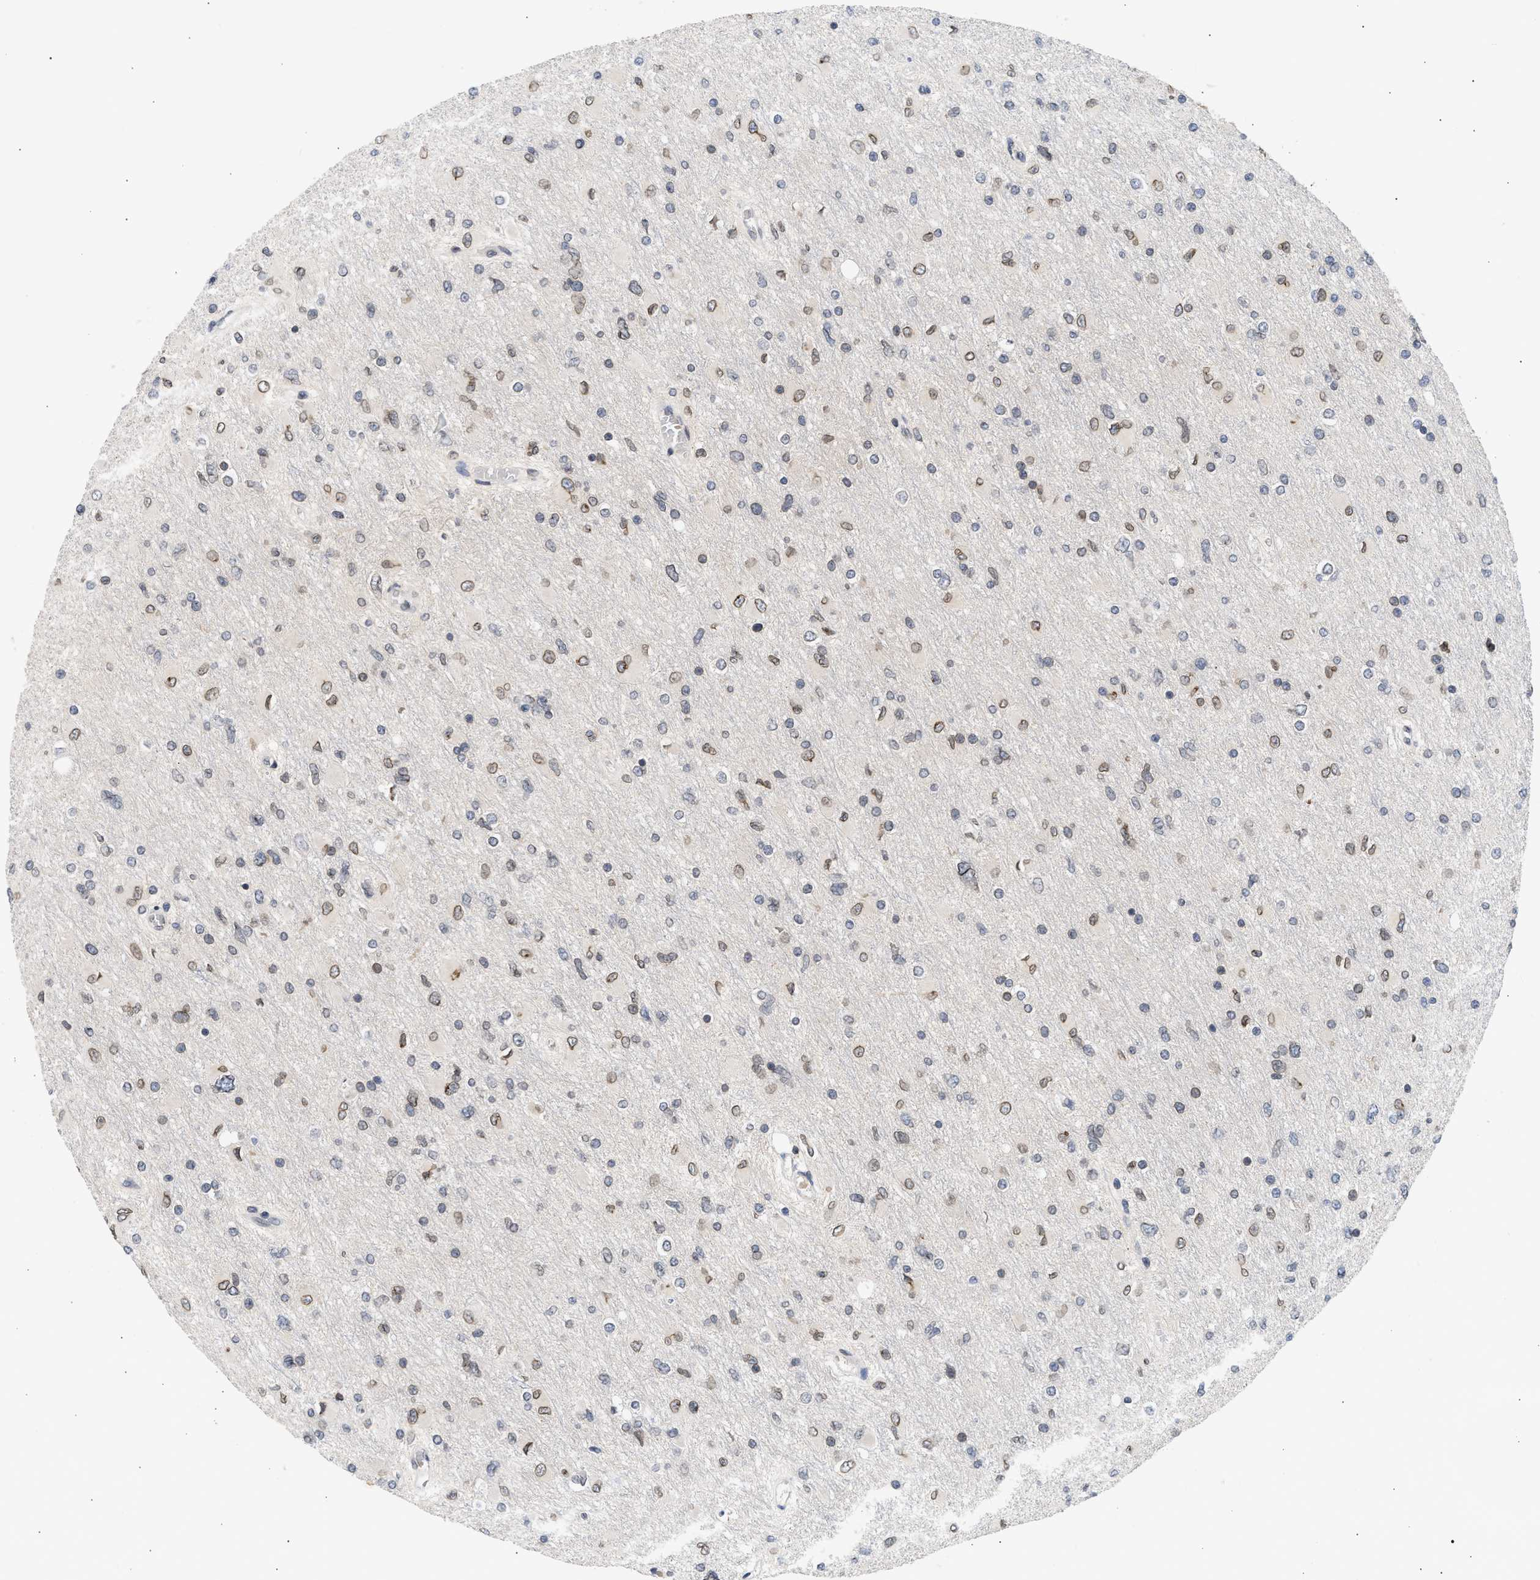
{"staining": {"intensity": "weak", "quantity": "25%-75%", "location": "nuclear"}, "tissue": "glioma", "cell_type": "Tumor cells", "image_type": "cancer", "snomed": [{"axis": "morphology", "description": "Glioma, malignant, High grade"}, {"axis": "topography", "description": "Cerebral cortex"}], "caption": "Immunohistochemical staining of human malignant high-grade glioma demonstrates weak nuclear protein positivity in about 25%-75% of tumor cells.", "gene": "NUP62", "patient": {"sex": "female", "age": 36}}